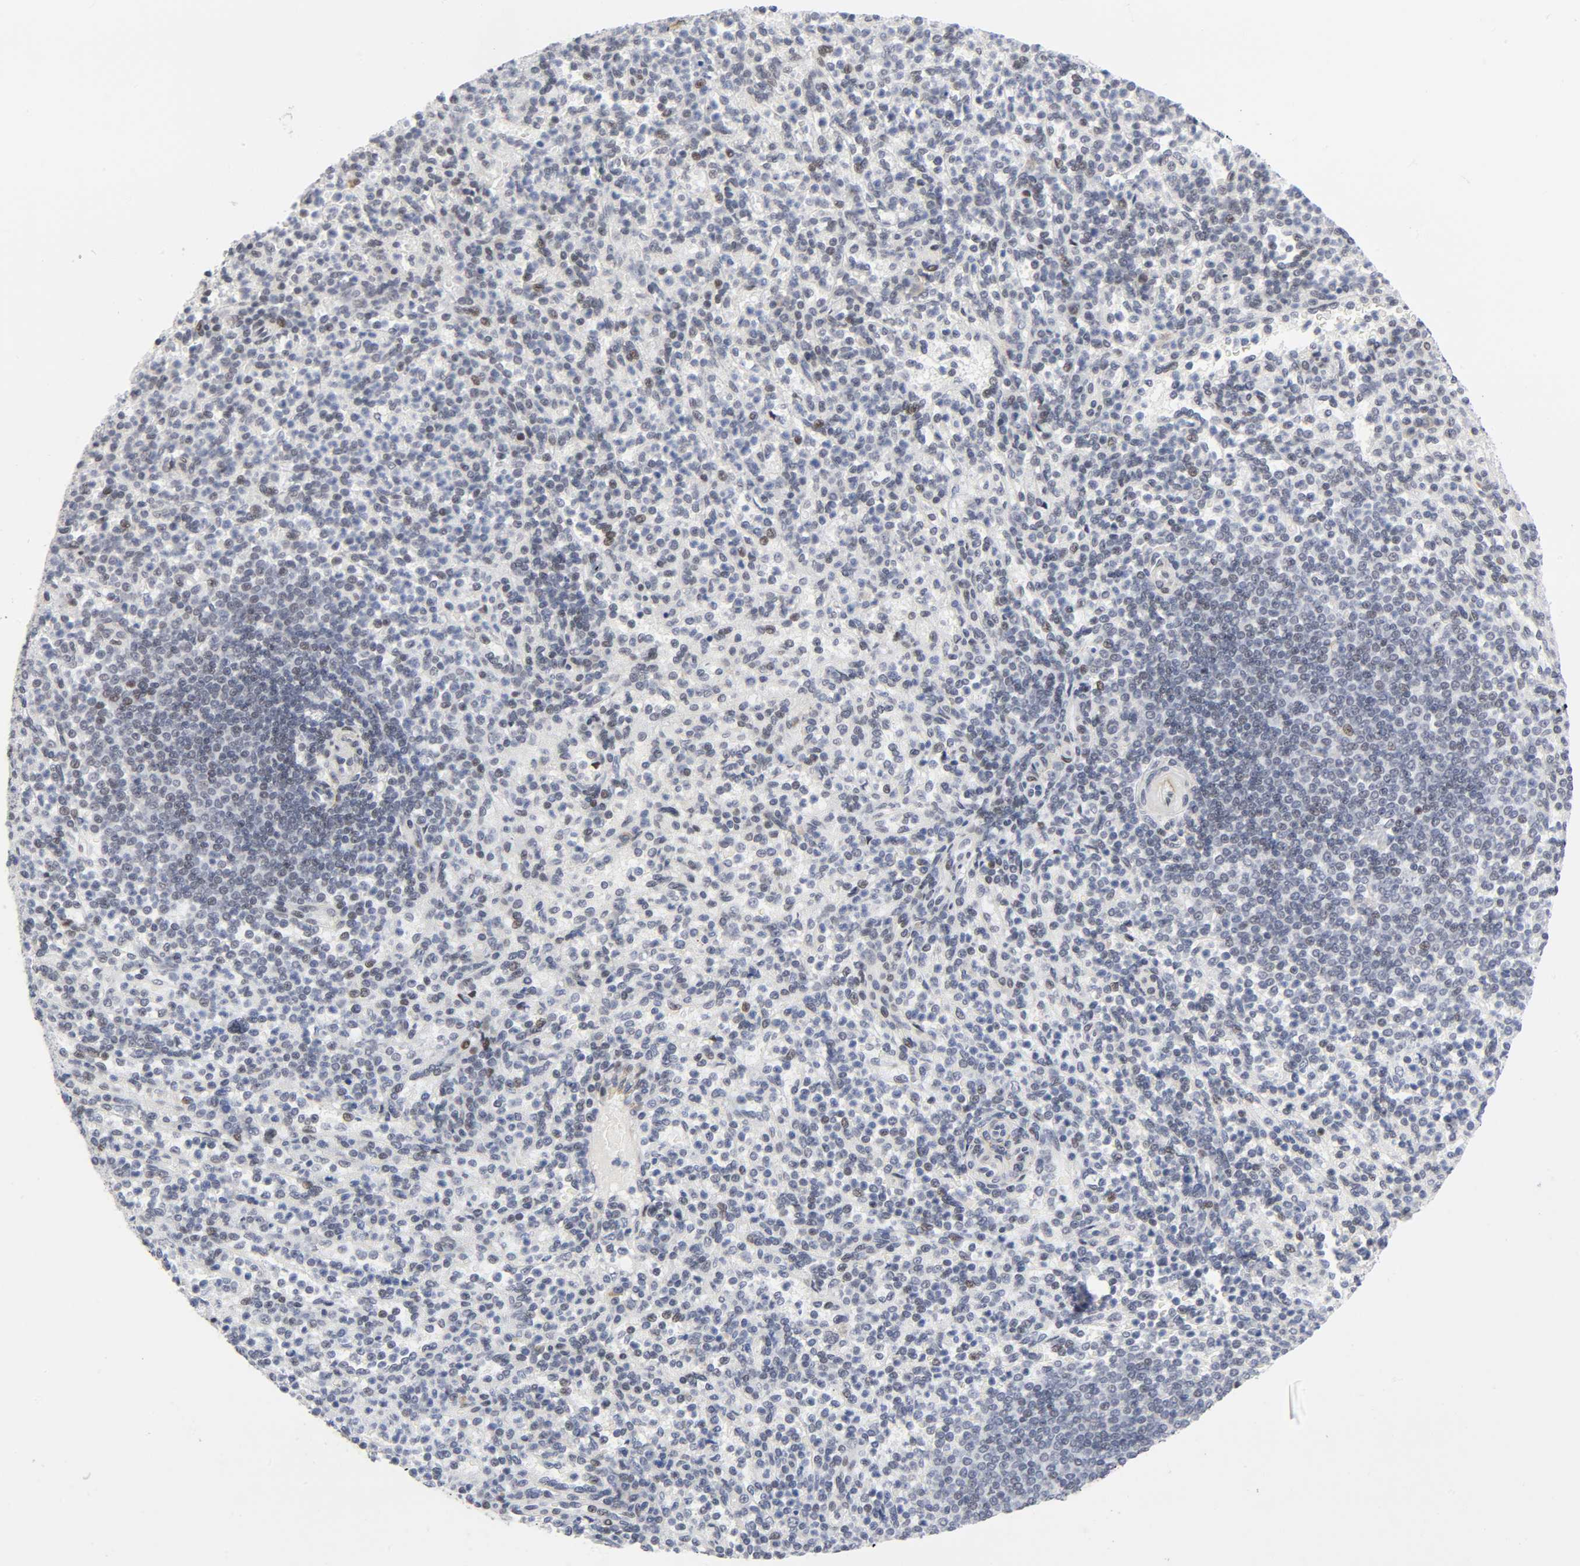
{"staining": {"intensity": "weak", "quantity": "<25%", "location": "nuclear"}, "tissue": "spleen", "cell_type": "Cells in red pulp", "image_type": "normal", "snomed": [{"axis": "morphology", "description": "Normal tissue, NOS"}, {"axis": "topography", "description": "Spleen"}], "caption": "Immunohistochemical staining of benign human spleen exhibits no significant expression in cells in red pulp. Nuclei are stained in blue.", "gene": "DIDO1", "patient": {"sex": "female", "age": 74}}